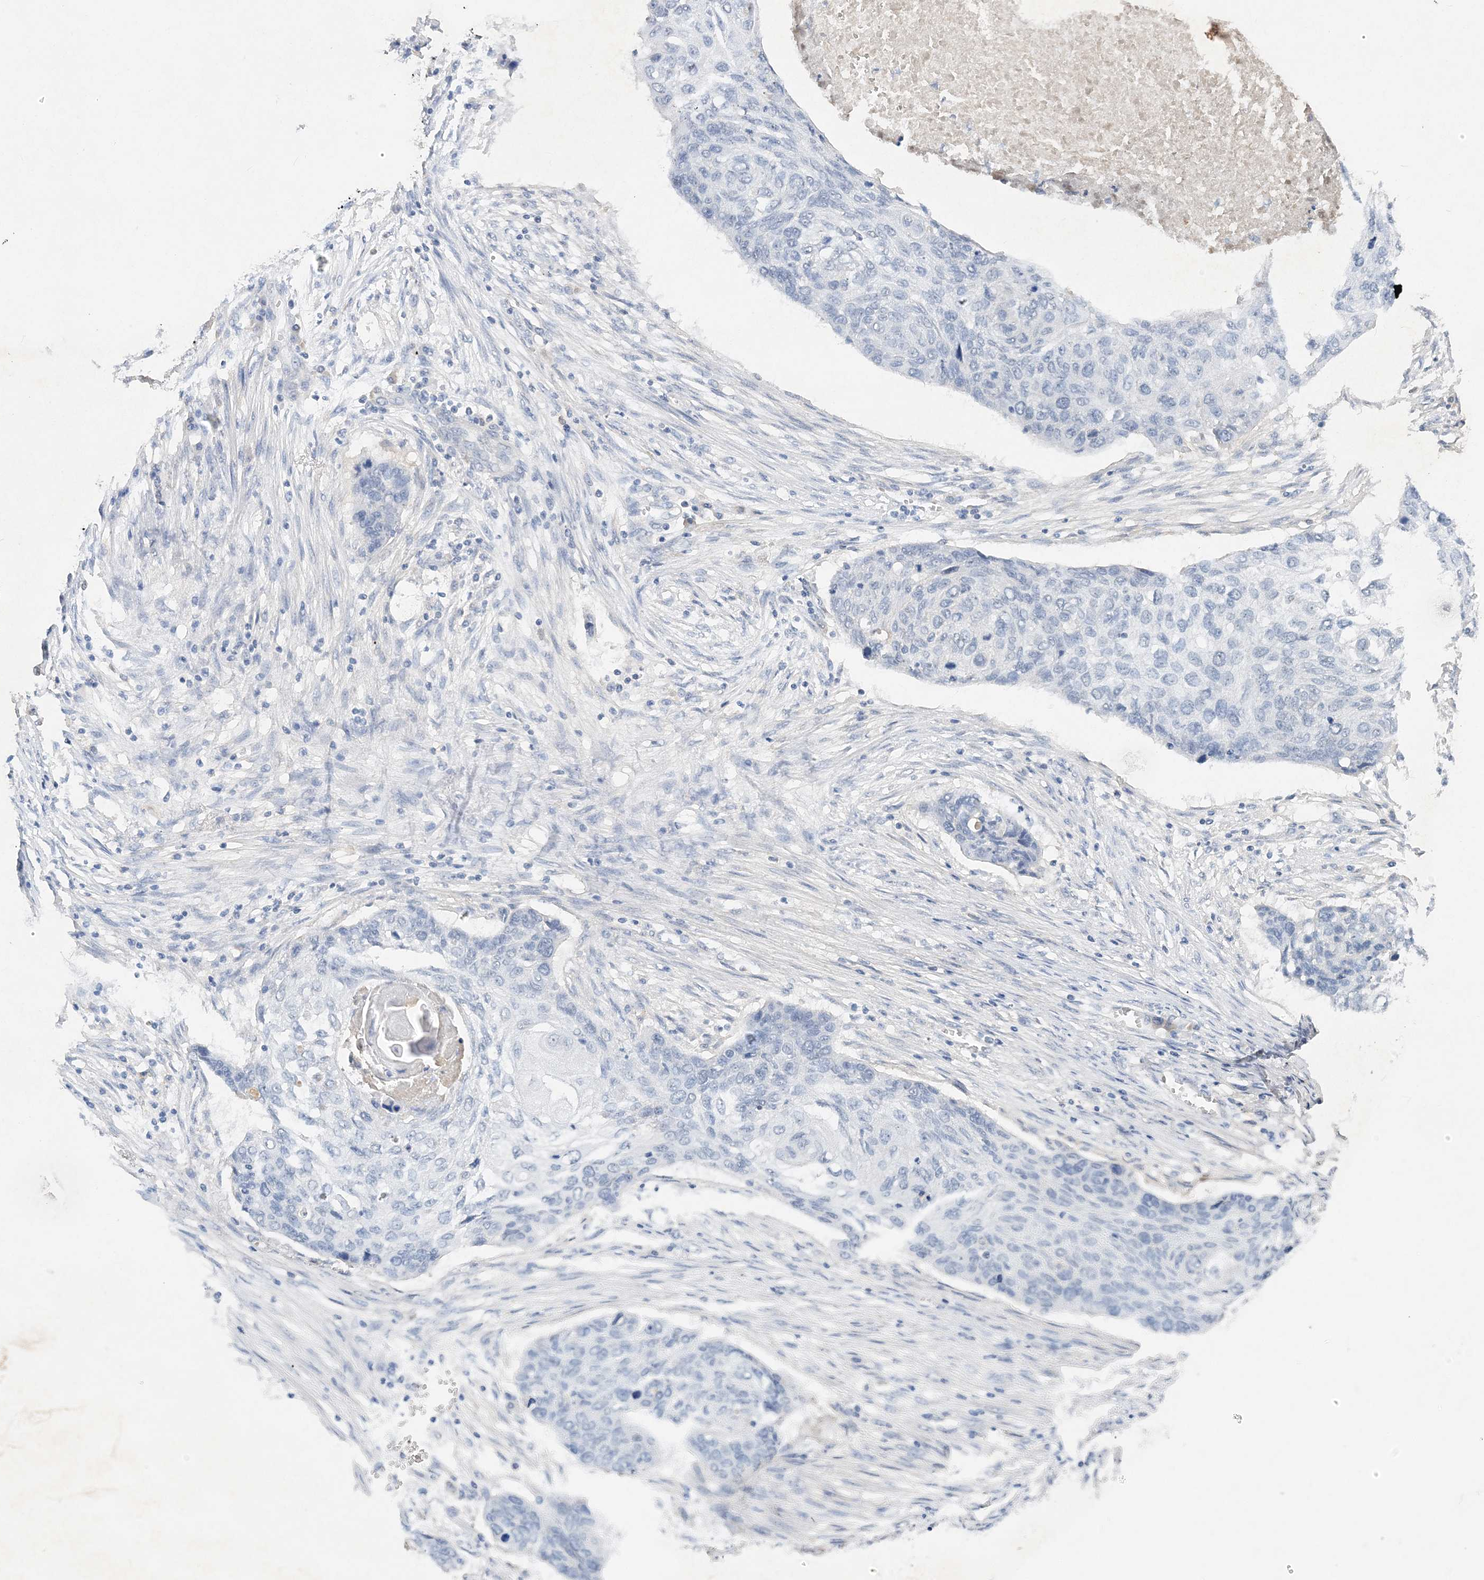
{"staining": {"intensity": "negative", "quantity": "none", "location": "none"}, "tissue": "lung cancer", "cell_type": "Tumor cells", "image_type": "cancer", "snomed": [{"axis": "morphology", "description": "Squamous cell carcinoma, NOS"}, {"axis": "topography", "description": "Lung"}], "caption": "Immunohistochemistry (IHC) micrograph of human squamous cell carcinoma (lung) stained for a protein (brown), which shows no expression in tumor cells.", "gene": "C11orf58", "patient": {"sex": "female", "age": 63}}